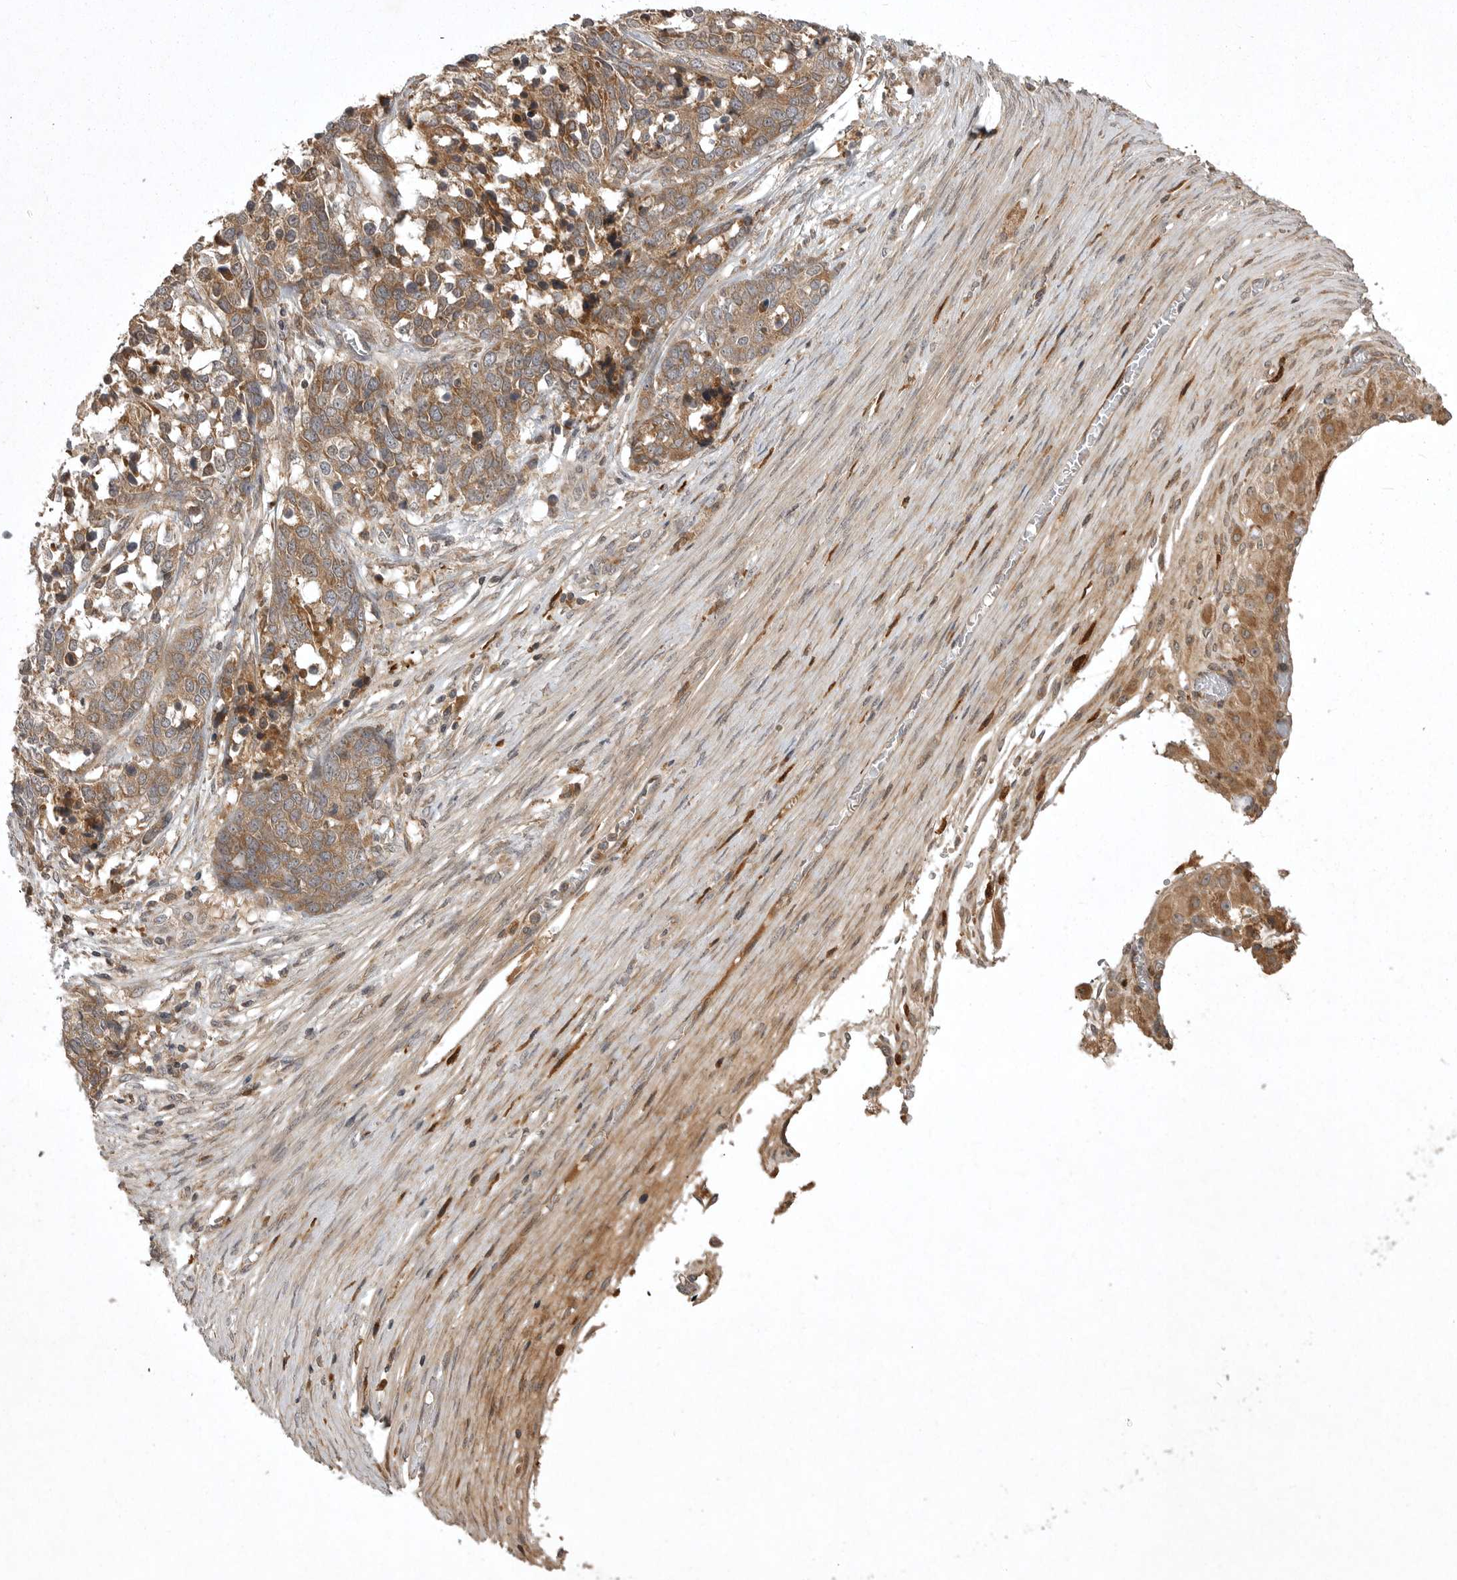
{"staining": {"intensity": "moderate", "quantity": ">75%", "location": "cytoplasmic/membranous"}, "tissue": "ovarian cancer", "cell_type": "Tumor cells", "image_type": "cancer", "snomed": [{"axis": "morphology", "description": "Cystadenocarcinoma, serous, NOS"}, {"axis": "topography", "description": "Ovary"}], "caption": "Immunohistochemistry (IHC) staining of ovarian serous cystadenocarcinoma, which displays medium levels of moderate cytoplasmic/membranous expression in about >75% of tumor cells indicating moderate cytoplasmic/membranous protein staining. The staining was performed using DAB (brown) for protein detection and nuclei were counterstained in hematoxylin (blue).", "gene": "GPR31", "patient": {"sex": "female", "age": 44}}